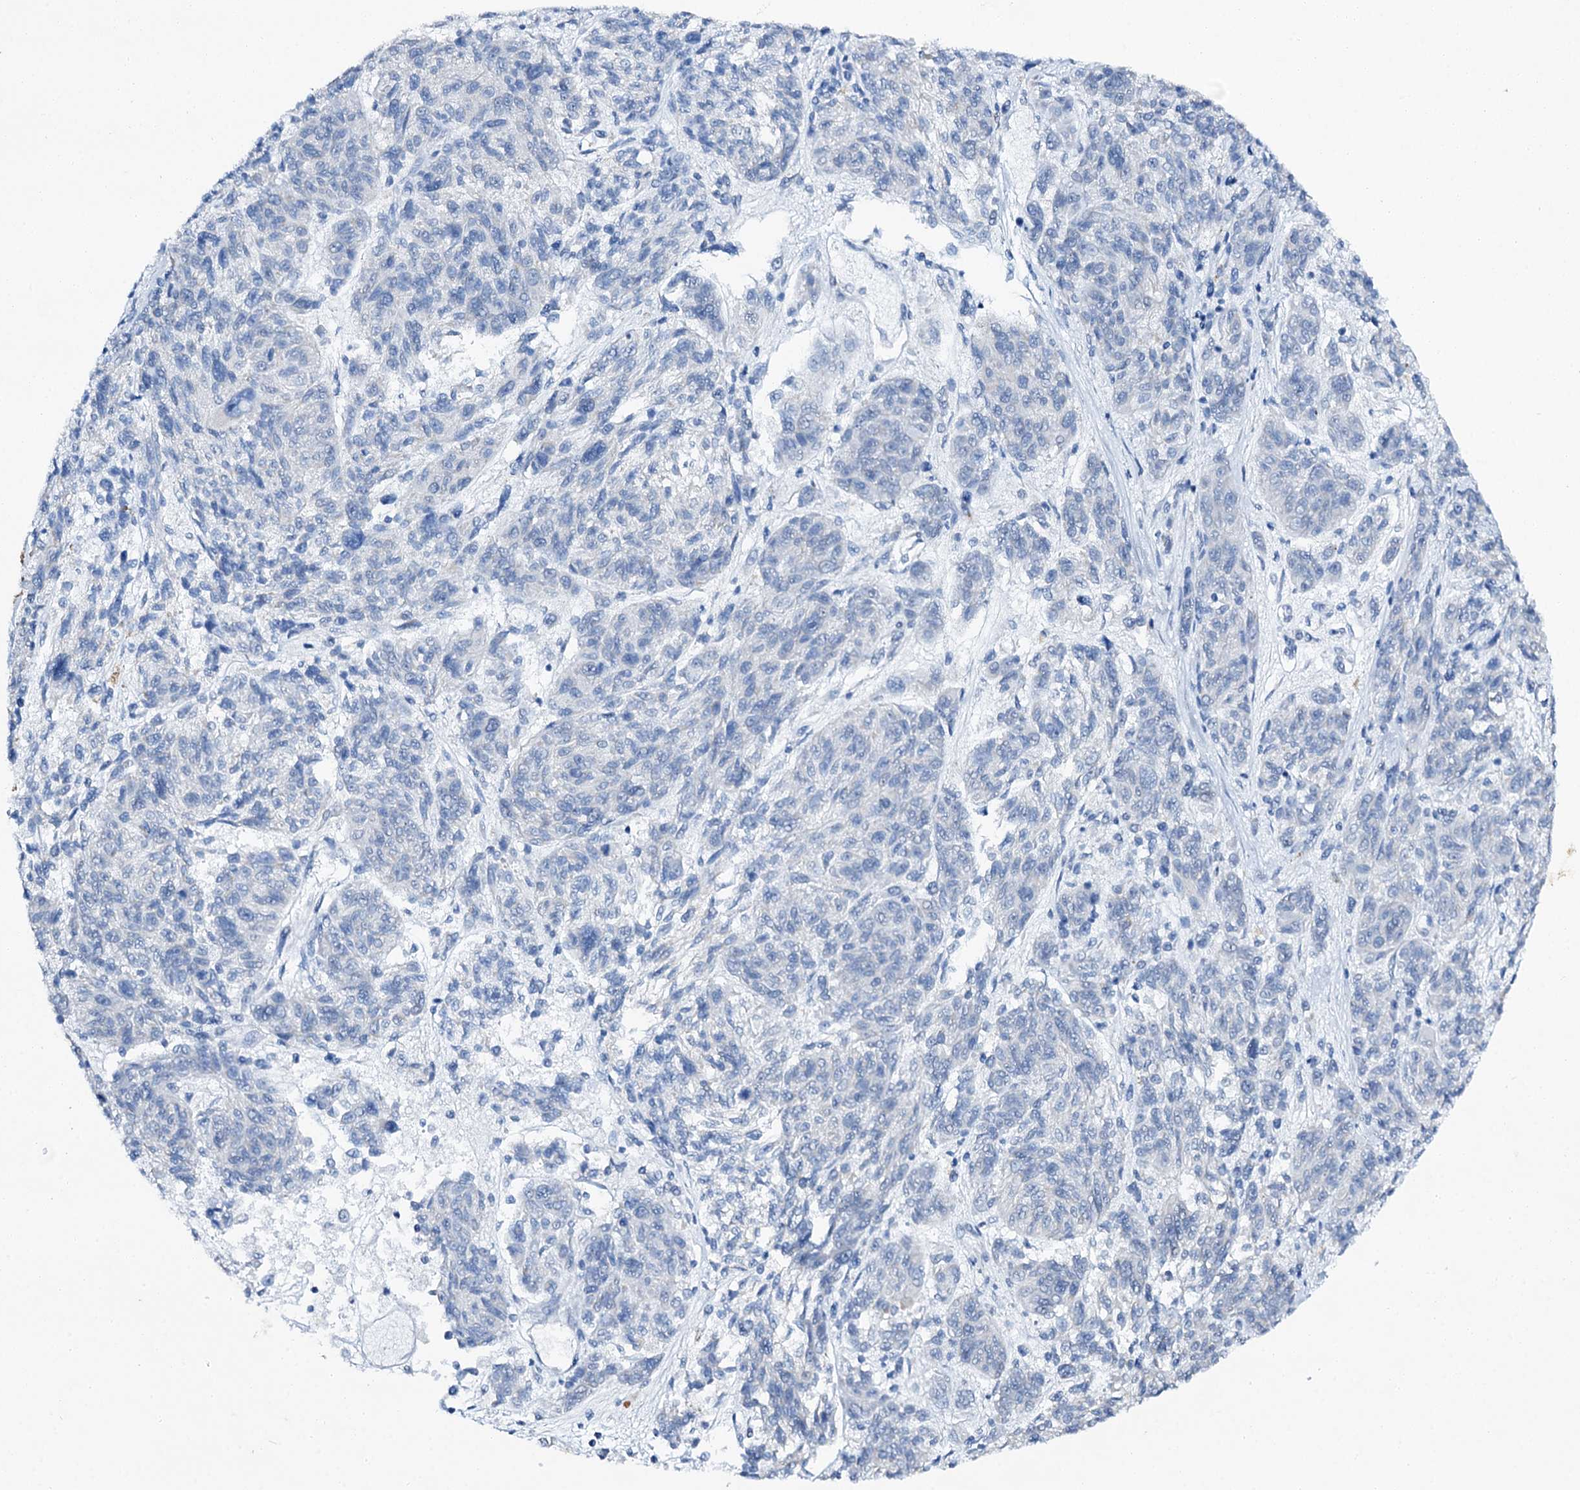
{"staining": {"intensity": "negative", "quantity": "none", "location": "none"}, "tissue": "melanoma", "cell_type": "Tumor cells", "image_type": "cancer", "snomed": [{"axis": "morphology", "description": "Malignant melanoma, NOS"}, {"axis": "topography", "description": "Skin"}], "caption": "Immunohistochemistry micrograph of neoplastic tissue: malignant melanoma stained with DAB (3,3'-diaminobenzidine) exhibits no significant protein expression in tumor cells. (Stains: DAB (3,3'-diaminobenzidine) immunohistochemistry (IHC) with hematoxylin counter stain, Microscopy: brightfield microscopy at high magnification).", "gene": "SPATS2", "patient": {"sex": "male", "age": 53}}